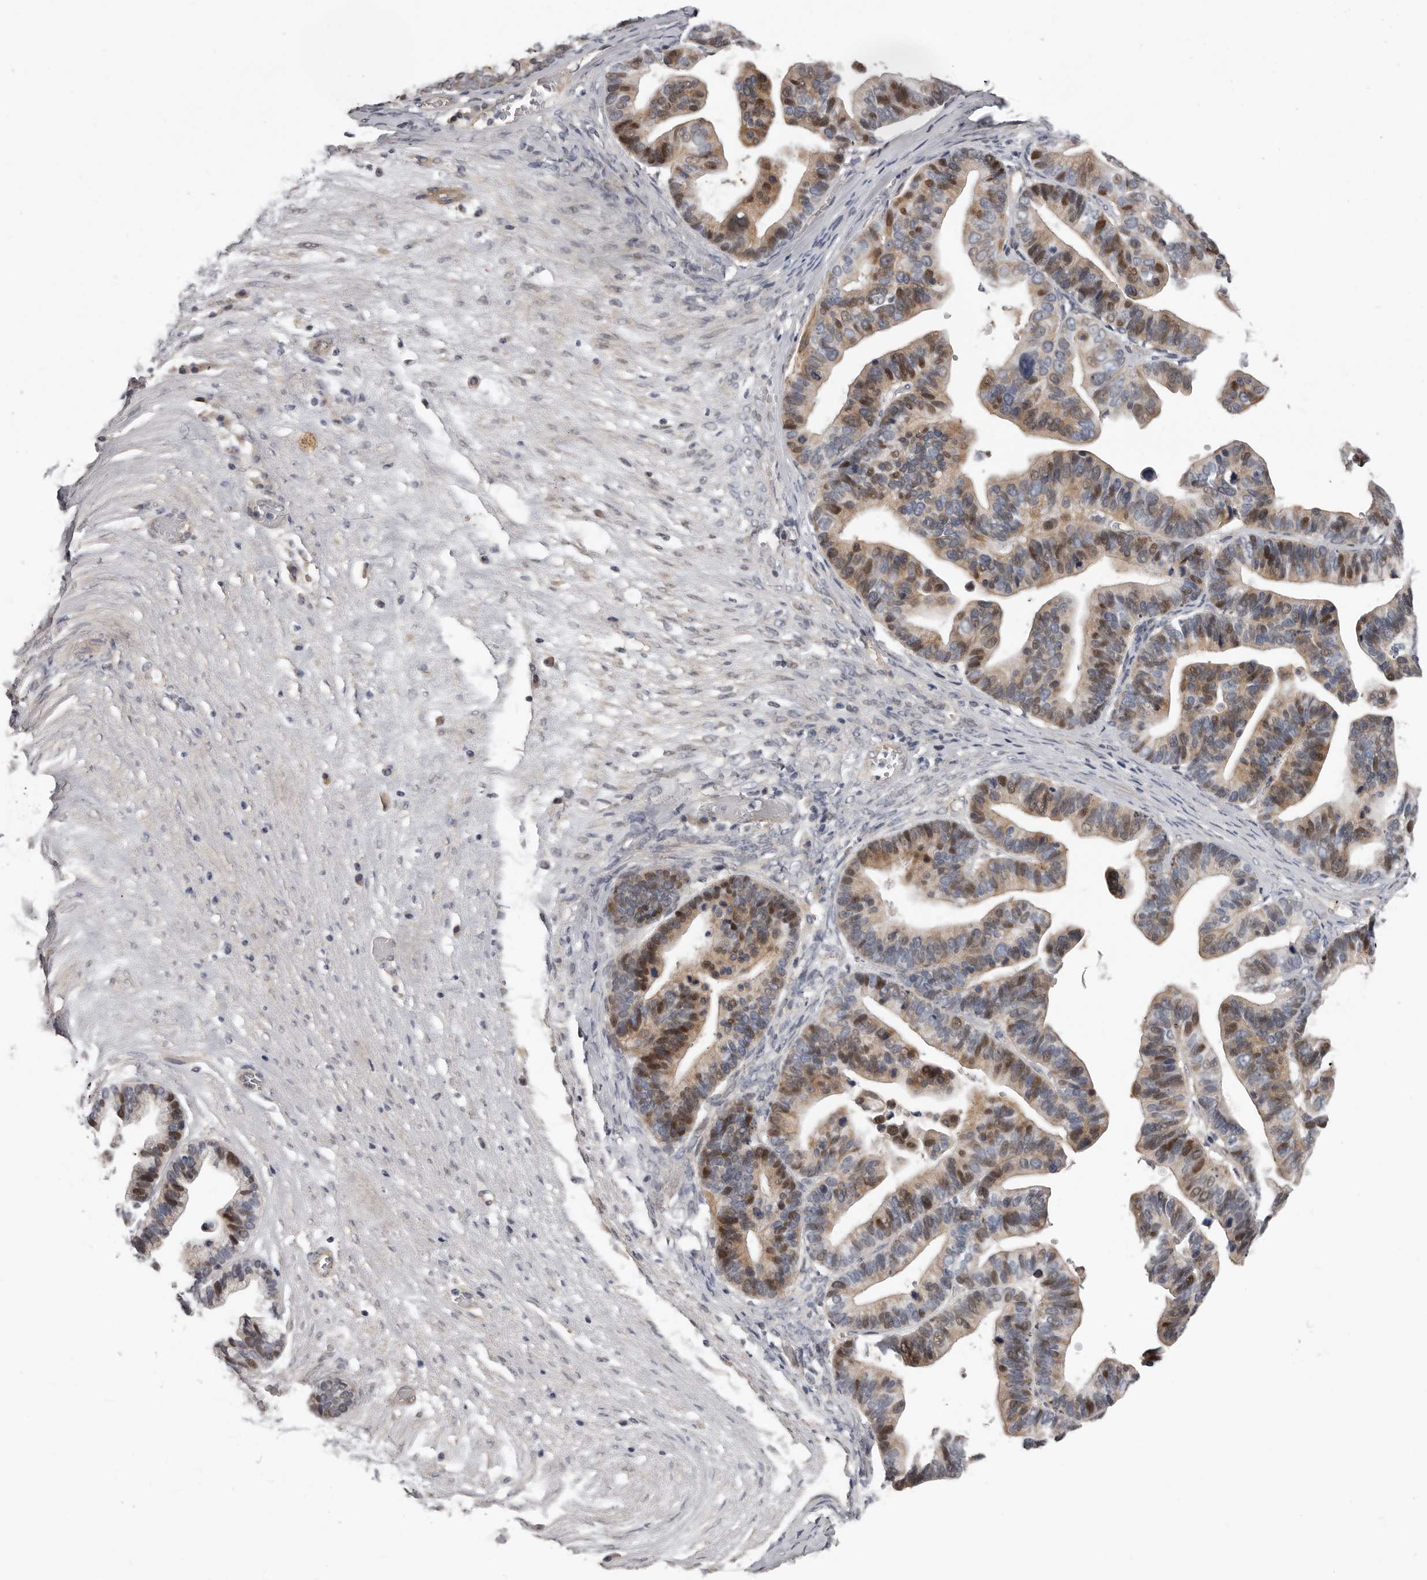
{"staining": {"intensity": "moderate", "quantity": ">75%", "location": "cytoplasmic/membranous,nuclear"}, "tissue": "ovarian cancer", "cell_type": "Tumor cells", "image_type": "cancer", "snomed": [{"axis": "morphology", "description": "Cystadenocarcinoma, serous, NOS"}, {"axis": "topography", "description": "Ovary"}], "caption": "IHC (DAB (3,3'-diaminobenzidine)) staining of ovarian cancer demonstrates moderate cytoplasmic/membranous and nuclear protein expression in about >75% of tumor cells. (Stains: DAB (3,3'-diaminobenzidine) in brown, nuclei in blue, Microscopy: brightfield microscopy at high magnification).", "gene": "RNF217", "patient": {"sex": "female", "age": 56}}